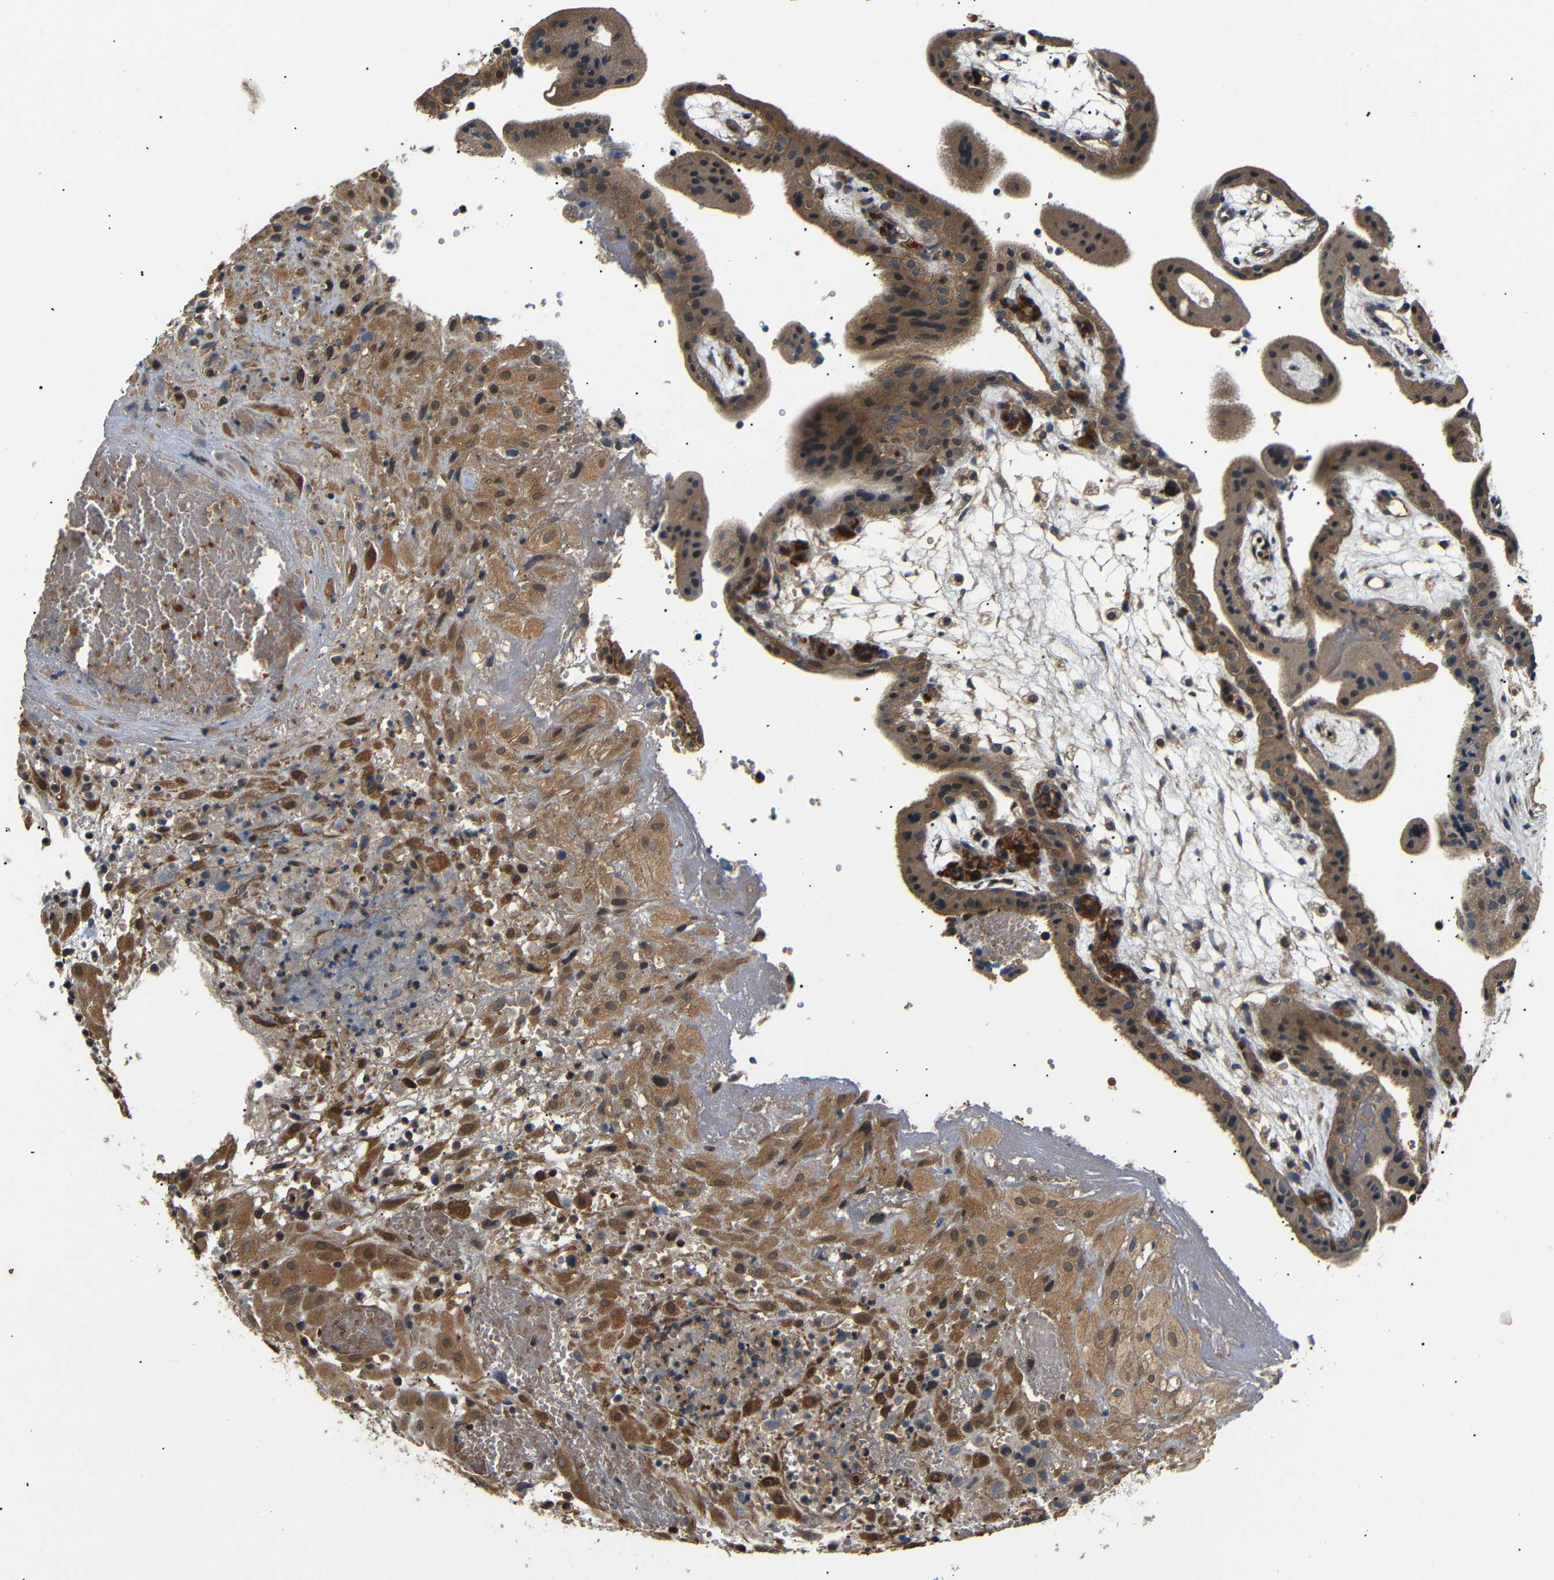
{"staining": {"intensity": "moderate", "quantity": ">75%", "location": "cytoplasmic/membranous"}, "tissue": "placenta", "cell_type": "Decidual cells", "image_type": "normal", "snomed": [{"axis": "morphology", "description": "Normal tissue, NOS"}, {"axis": "topography", "description": "Placenta"}], "caption": "A medium amount of moderate cytoplasmic/membranous staining is appreciated in about >75% of decidual cells in unremarkable placenta.", "gene": "DDR1", "patient": {"sex": "female", "age": 18}}